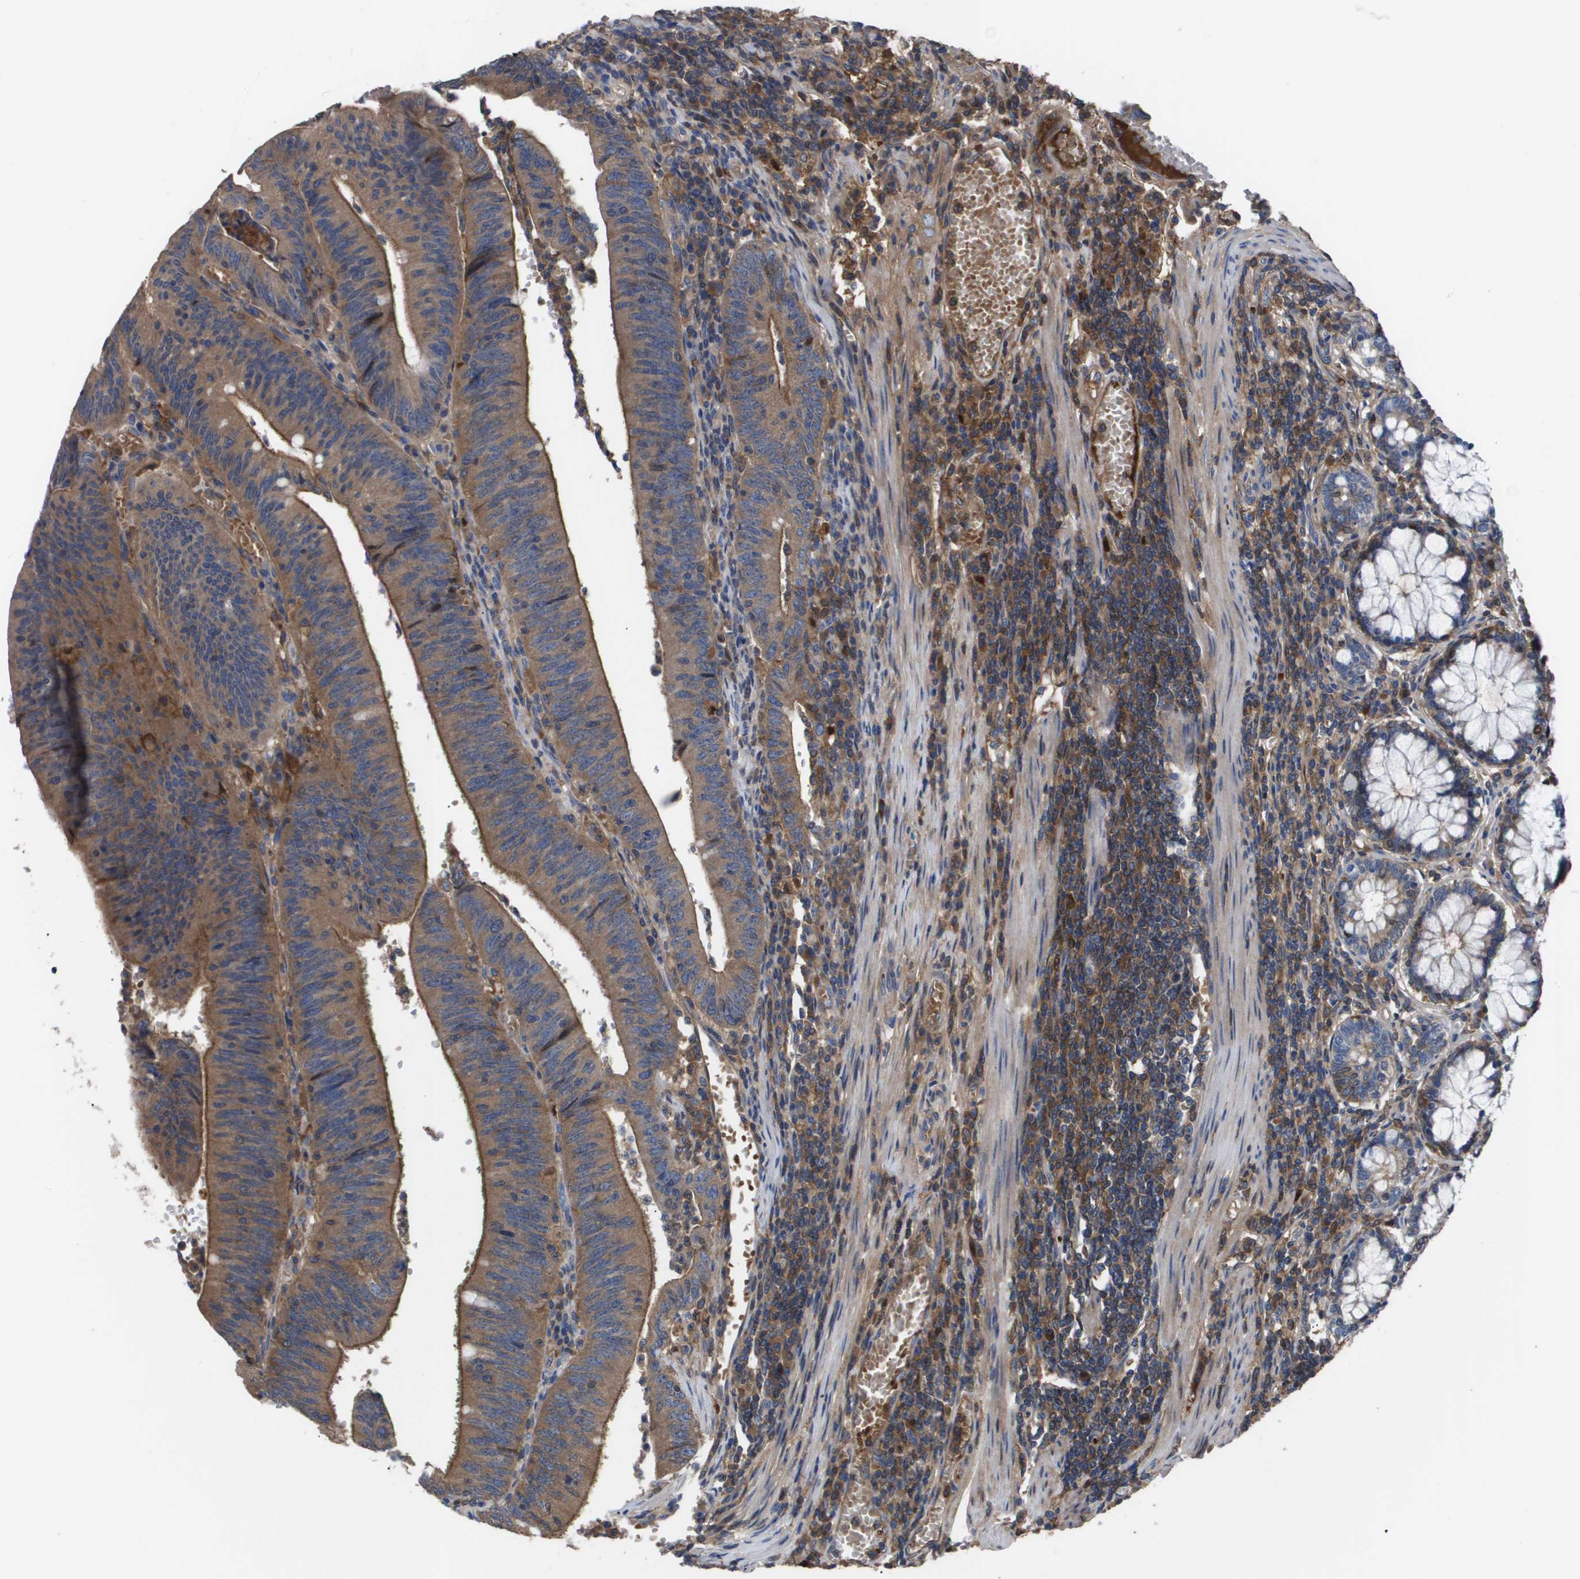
{"staining": {"intensity": "moderate", "quantity": ">75%", "location": "cytoplasmic/membranous"}, "tissue": "colorectal cancer", "cell_type": "Tumor cells", "image_type": "cancer", "snomed": [{"axis": "morphology", "description": "Normal tissue, NOS"}, {"axis": "morphology", "description": "Adenocarcinoma, NOS"}, {"axis": "topography", "description": "Rectum"}], "caption": "Colorectal cancer (adenocarcinoma) was stained to show a protein in brown. There is medium levels of moderate cytoplasmic/membranous staining in about >75% of tumor cells.", "gene": "SERPINA6", "patient": {"sex": "female", "age": 66}}